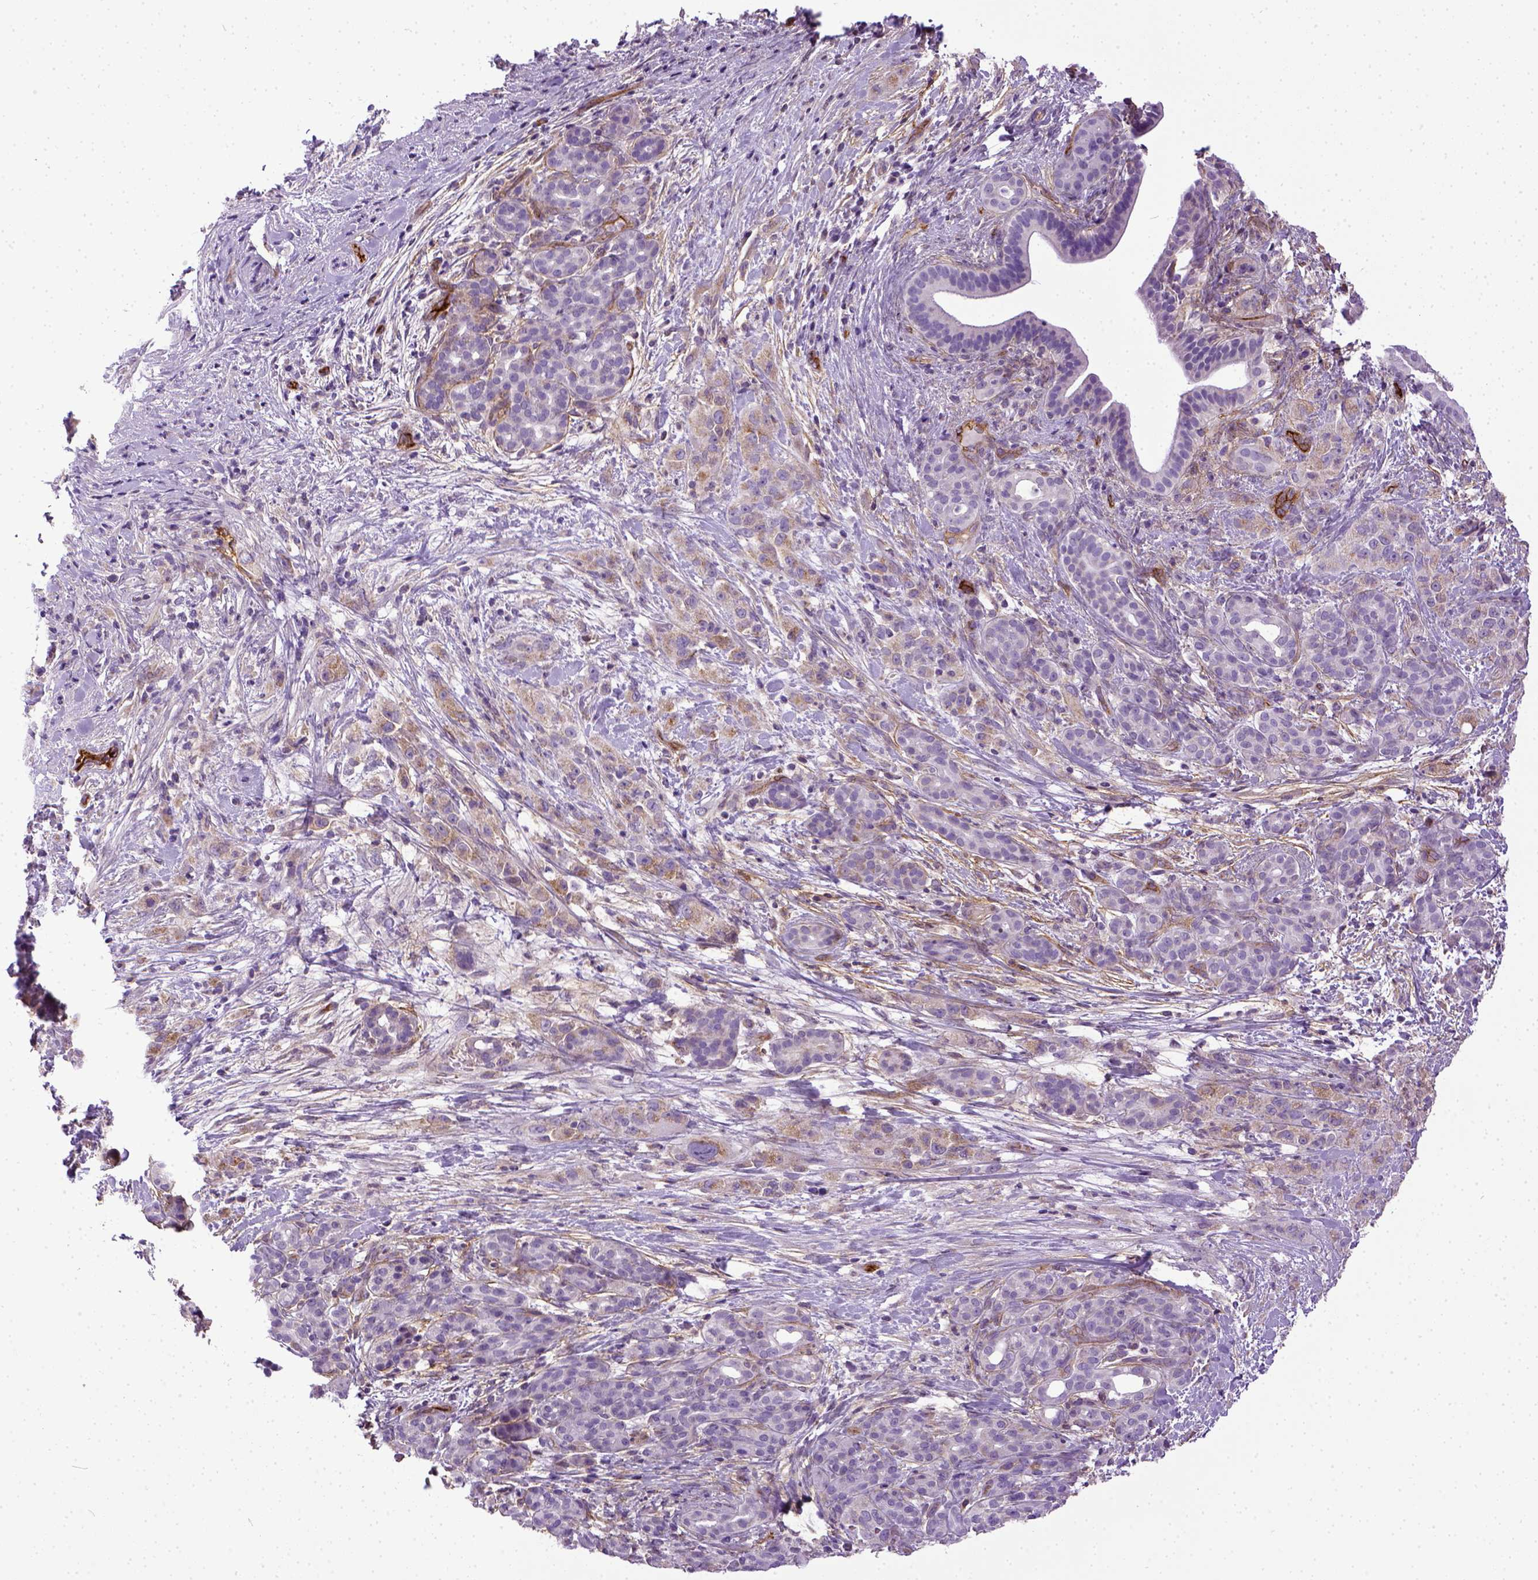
{"staining": {"intensity": "negative", "quantity": "none", "location": "none"}, "tissue": "pancreatic cancer", "cell_type": "Tumor cells", "image_type": "cancer", "snomed": [{"axis": "morphology", "description": "Adenocarcinoma, NOS"}, {"axis": "topography", "description": "Pancreas"}], "caption": "This is an immunohistochemistry photomicrograph of pancreatic cancer (adenocarcinoma). There is no staining in tumor cells.", "gene": "ENG", "patient": {"sex": "male", "age": 44}}